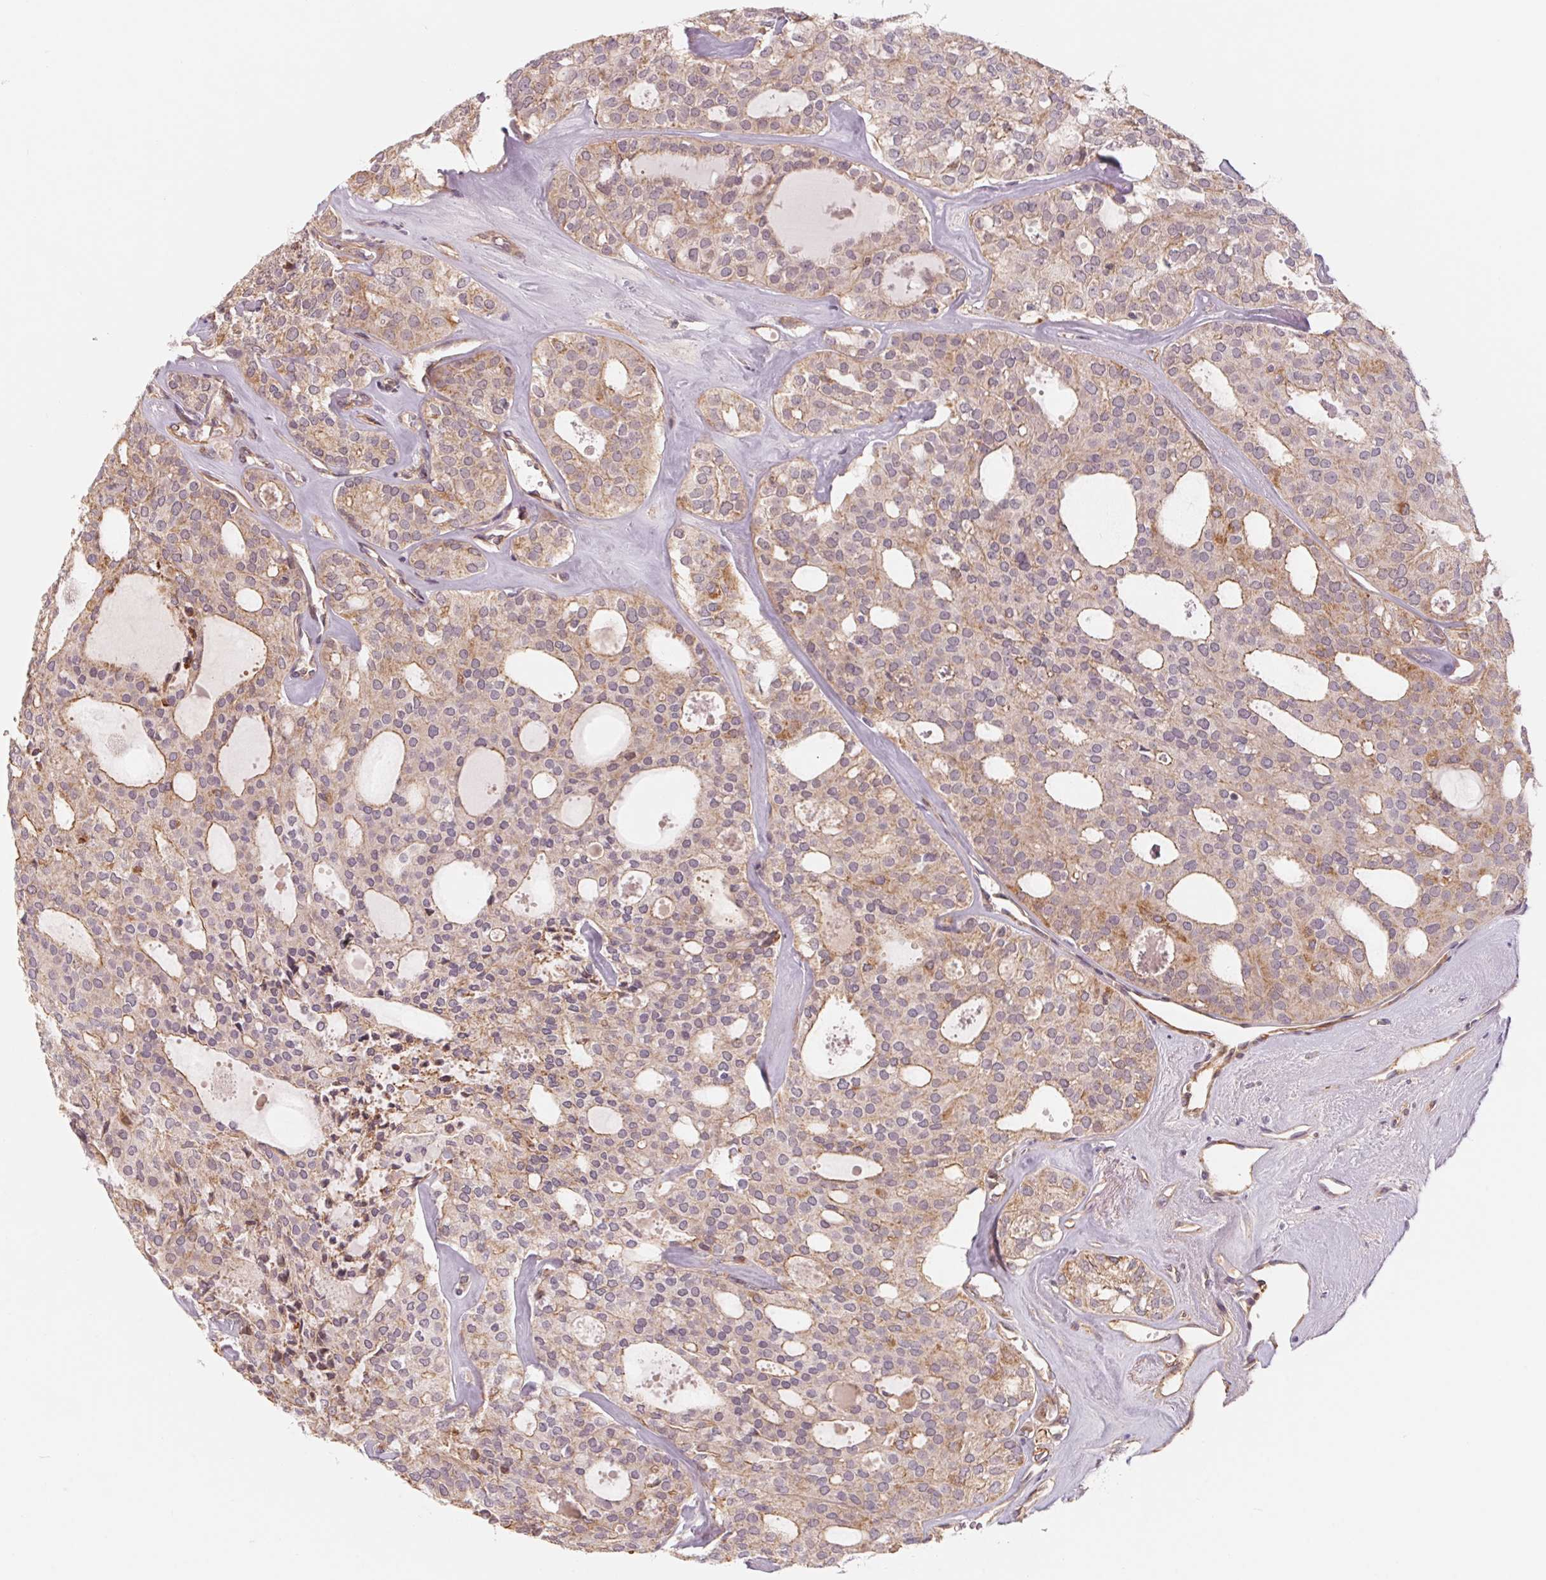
{"staining": {"intensity": "weak", "quantity": "25%-75%", "location": "cytoplasmic/membranous"}, "tissue": "thyroid cancer", "cell_type": "Tumor cells", "image_type": "cancer", "snomed": [{"axis": "morphology", "description": "Follicular adenoma carcinoma, NOS"}, {"axis": "topography", "description": "Thyroid gland"}], "caption": "About 25%-75% of tumor cells in human follicular adenoma carcinoma (thyroid) demonstrate weak cytoplasmic/membranous protein staining as visualized by brown immunohistochemical staining.", "gene": "CCDC112", "patient": {"sex": "male", "age": 75}}